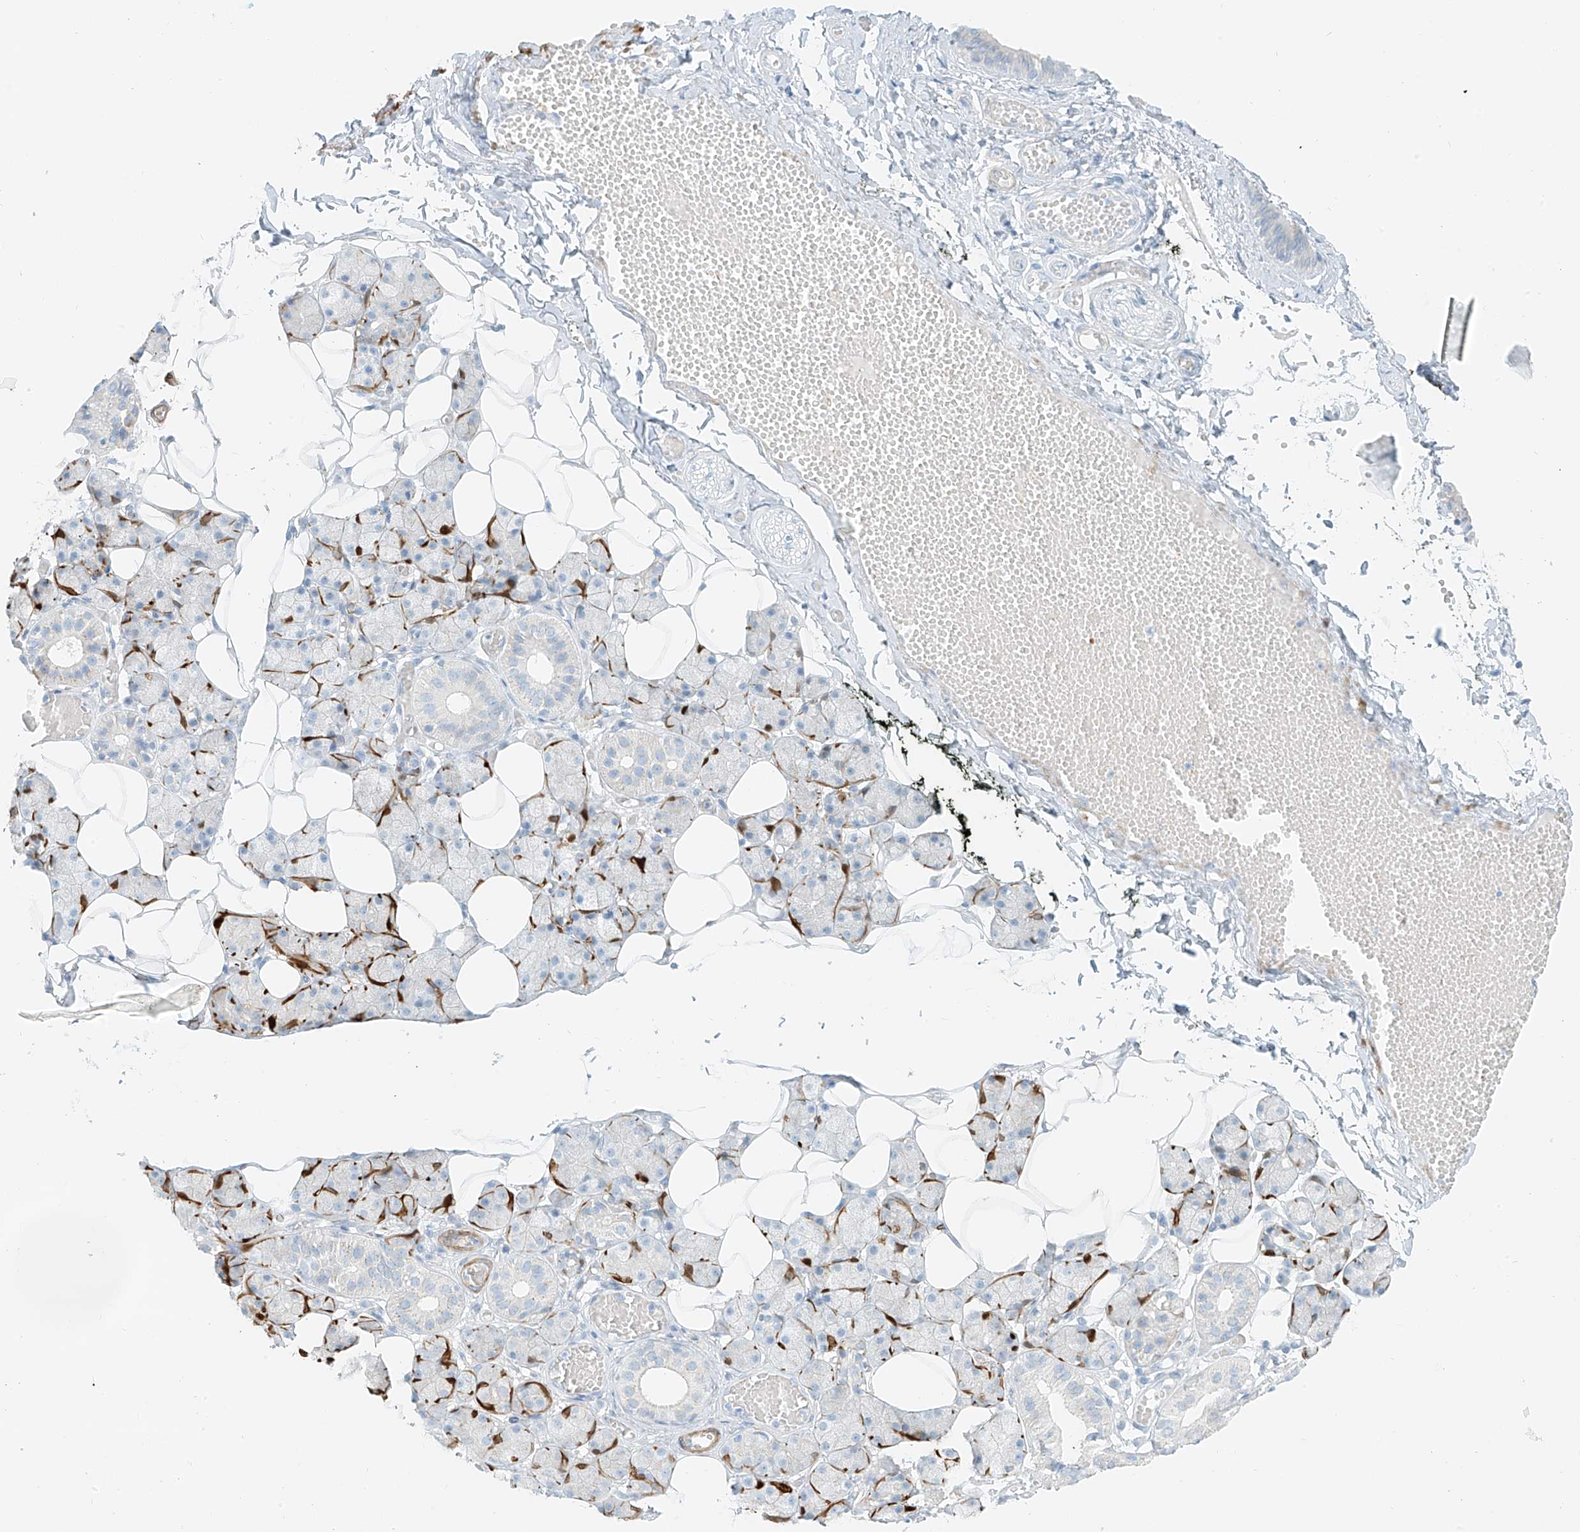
{"staining": {"intensity": "negative", "quantity": "none", "location": "none"}, "tissue": "salivary gland", "cell_type": "Glandular cells", "image_type": "normal", "snomed": [{"axis": "morphology", "description": "Normal tissue, NOS"}, {"axis": "topography", "description": "Salivary gland"}], "caption": "Immunohistochemistry (IHC) of benign salivary gland displays no expression in glandular cells. (IHC, brightfield microscopy, high magnification).", "gene": "SMCP", "patient": {"sex": "female", "age": 33}}